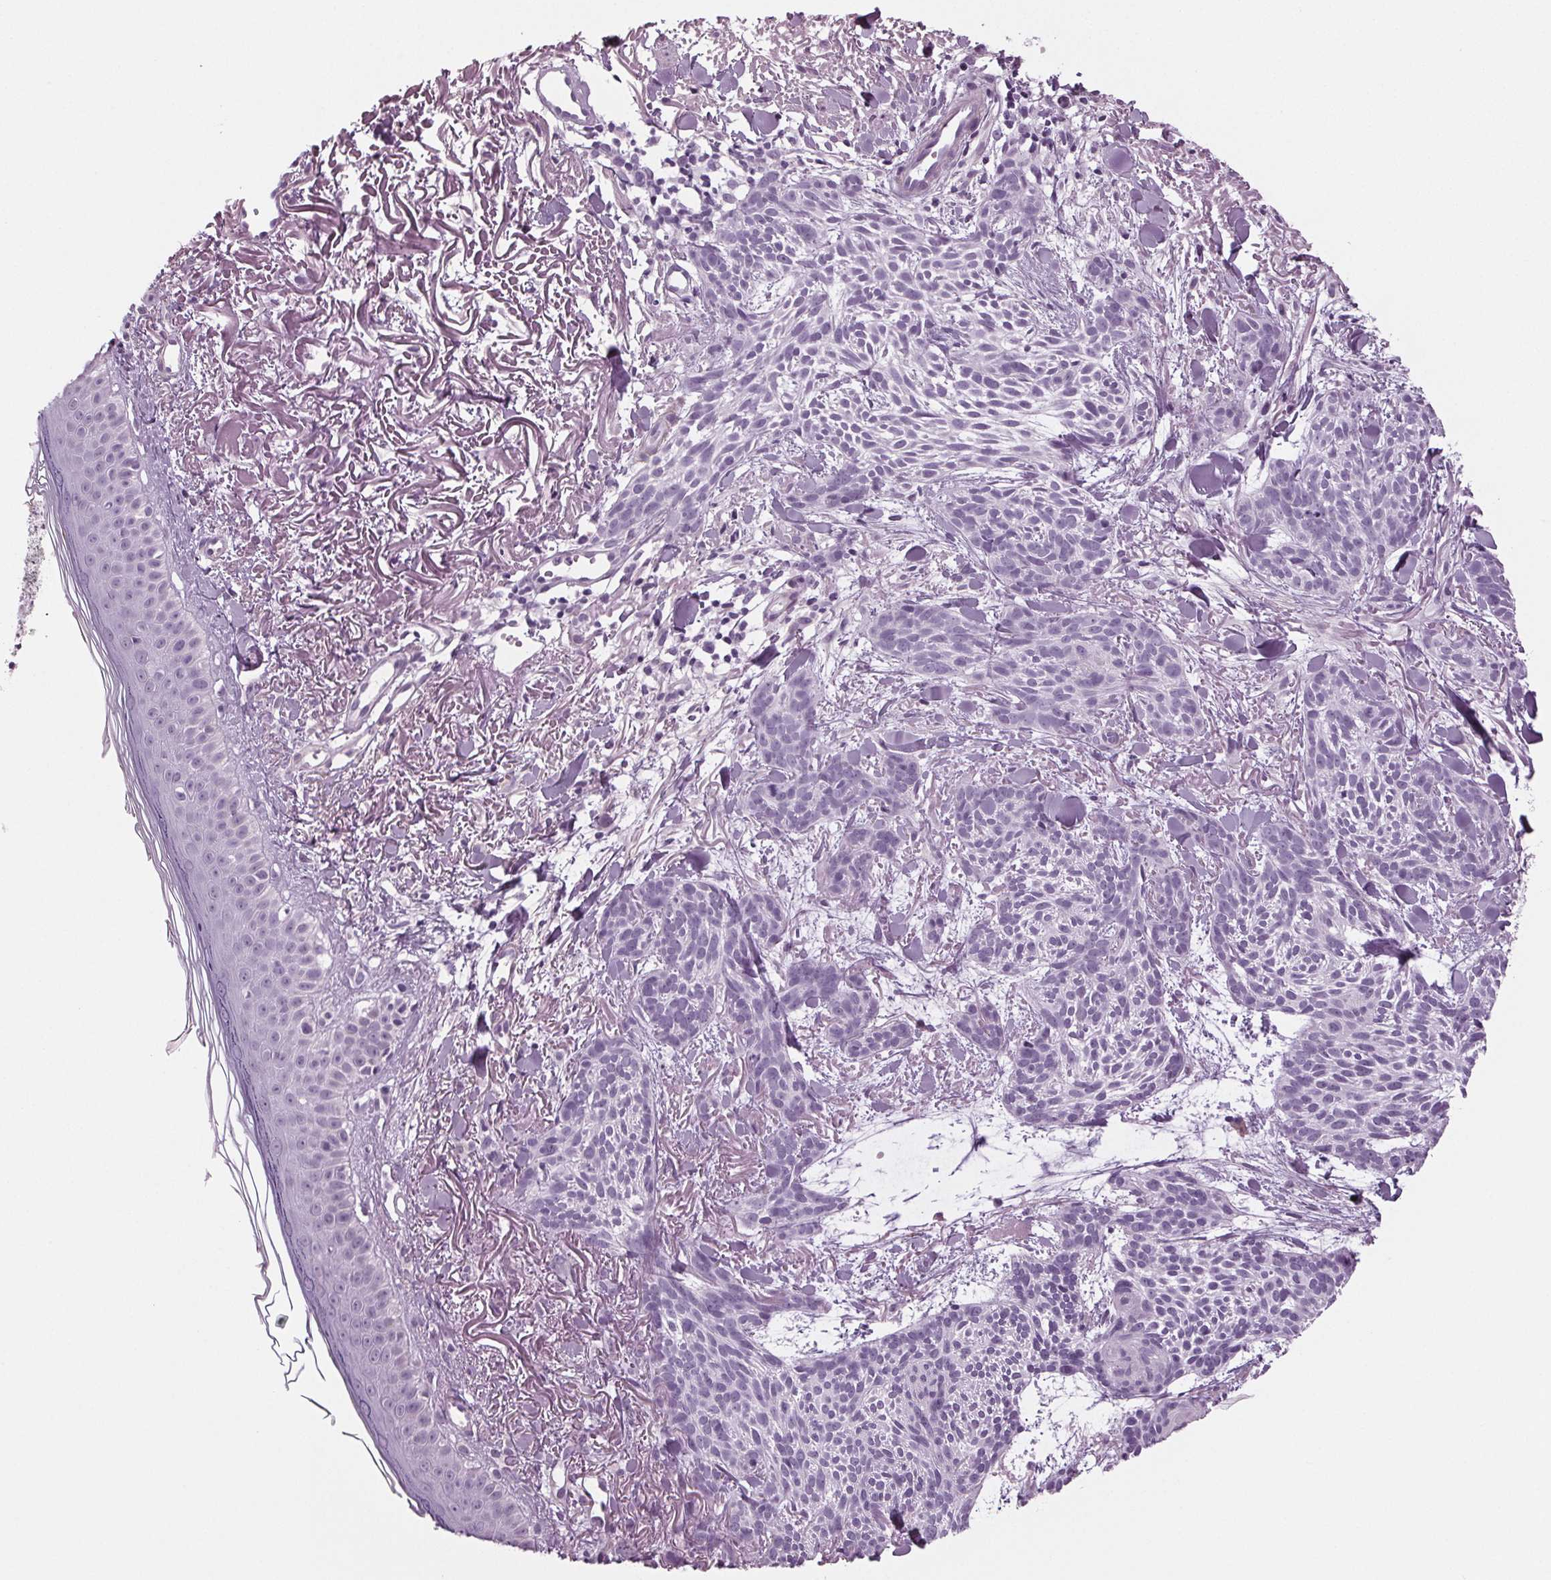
{"staining": {"intensity": "negative", "quantity": "none", "location": "none"}, "tissue": "skin cancer", "cell_type": "Tumor cells", "image_type": "cancer", "snomed": [{"axis": "morphology", "description": "Basal cell carcinoma"}, {"axis": "topography", "description": "Skin"}], "caption": "A micrograph of human skin basal cell carcinoma is negative for staining in tumor cells.", "gene": "BHLHE22", "patient": {"sex": "female", "age": 78}}